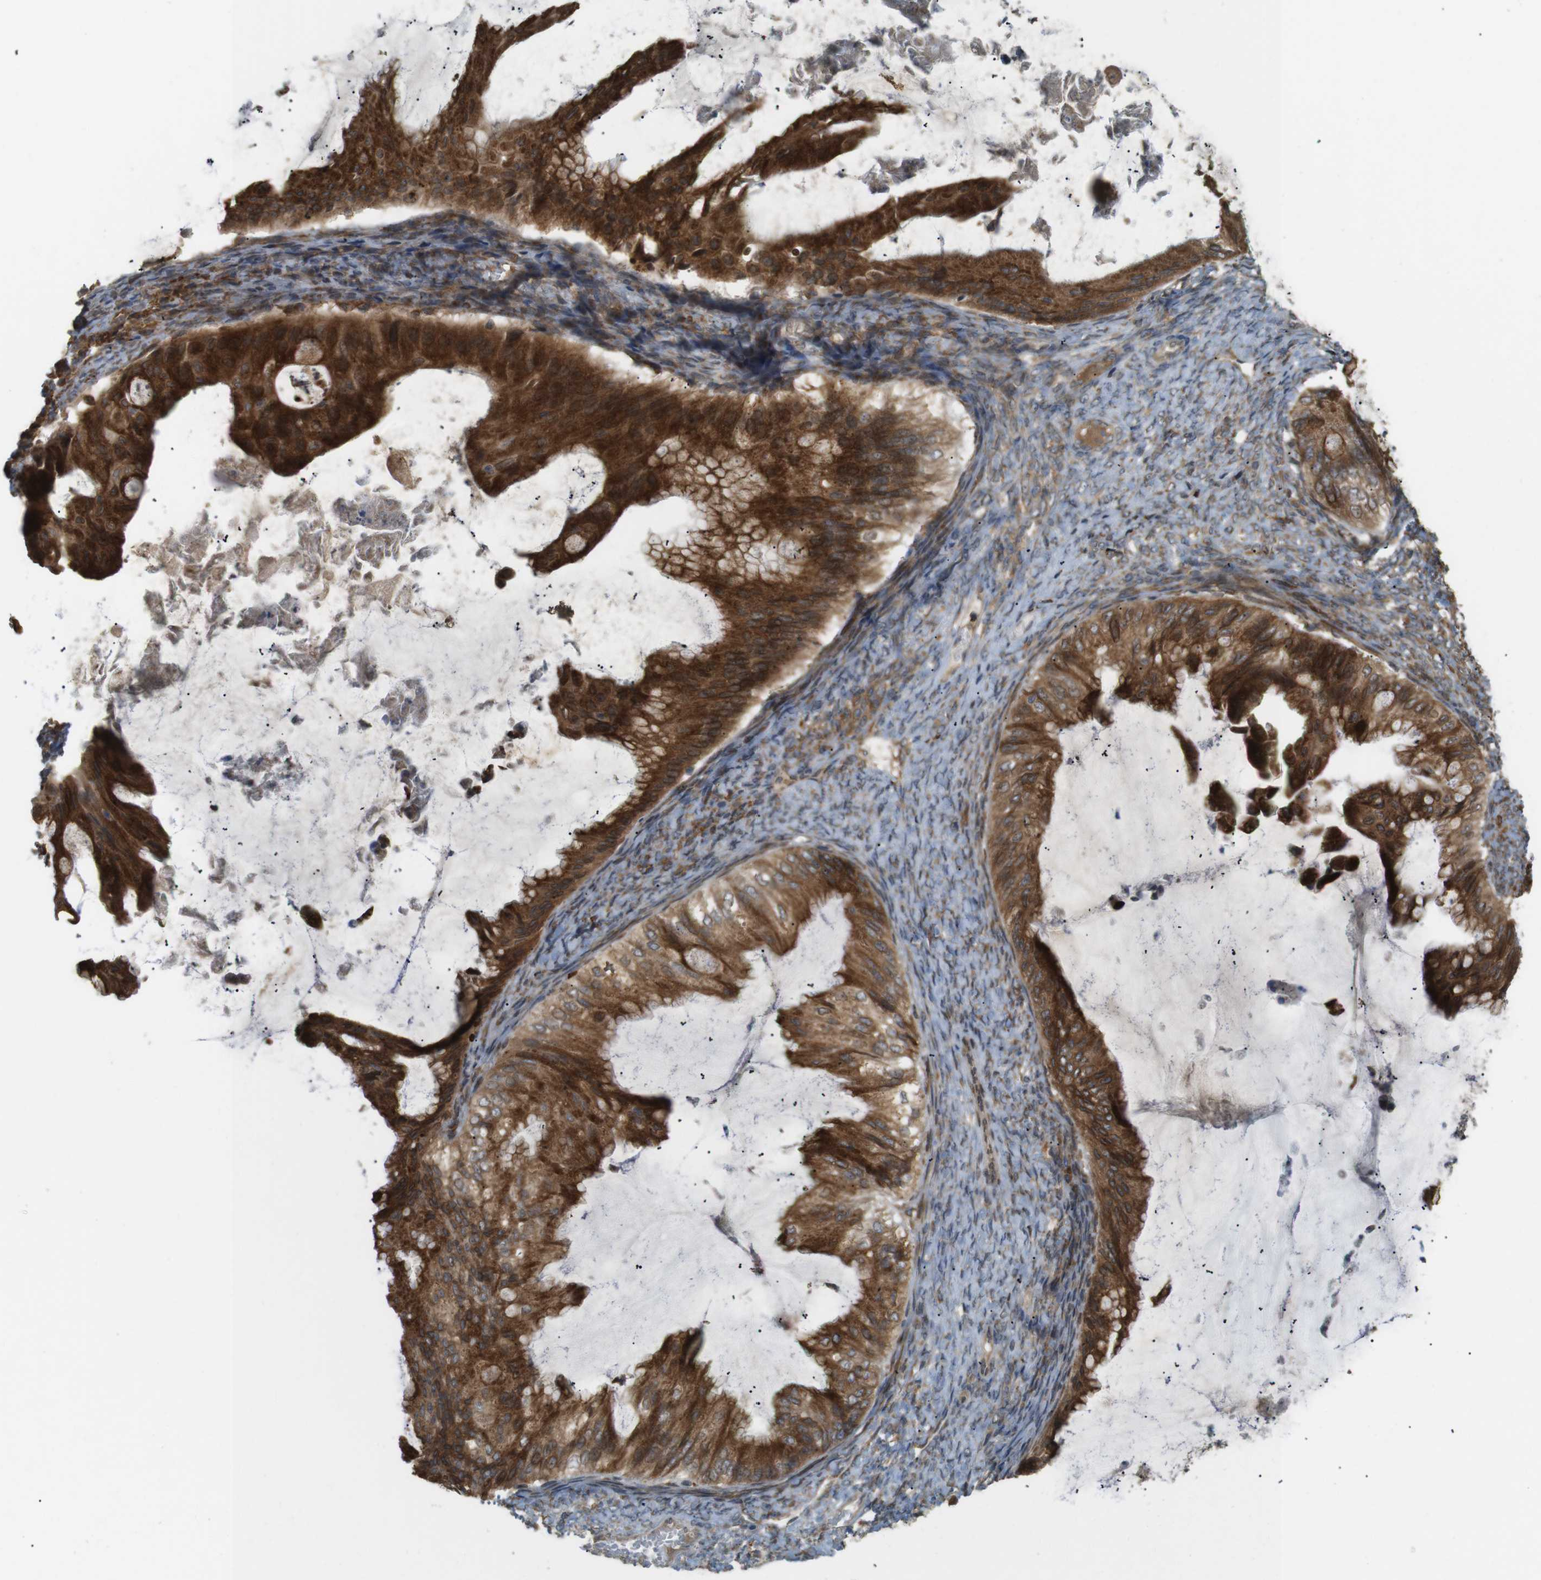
{"staining": {"intensity": "strong", "quantity": ">75%", "location": "cytoplasmic/membranous,nuclear"}, "tissue": "ovarian cancer", "cell_type": "Tumor cells", "image_type": "cancer", "snomed": [{"axis": "morphology", "description": "Cystadenocarcinoma, mucinous, NOS"}, {"axis": "topography", "description": "Ovary"}], "caption": "This is a micrograph of IHC staining of ovarian cancer, which shows strong positivity in the cytoplasmic/membranous and nuclear of tumor cells.", "gene": "TMED4", "patient": {"sex": "female", "age": 61}}